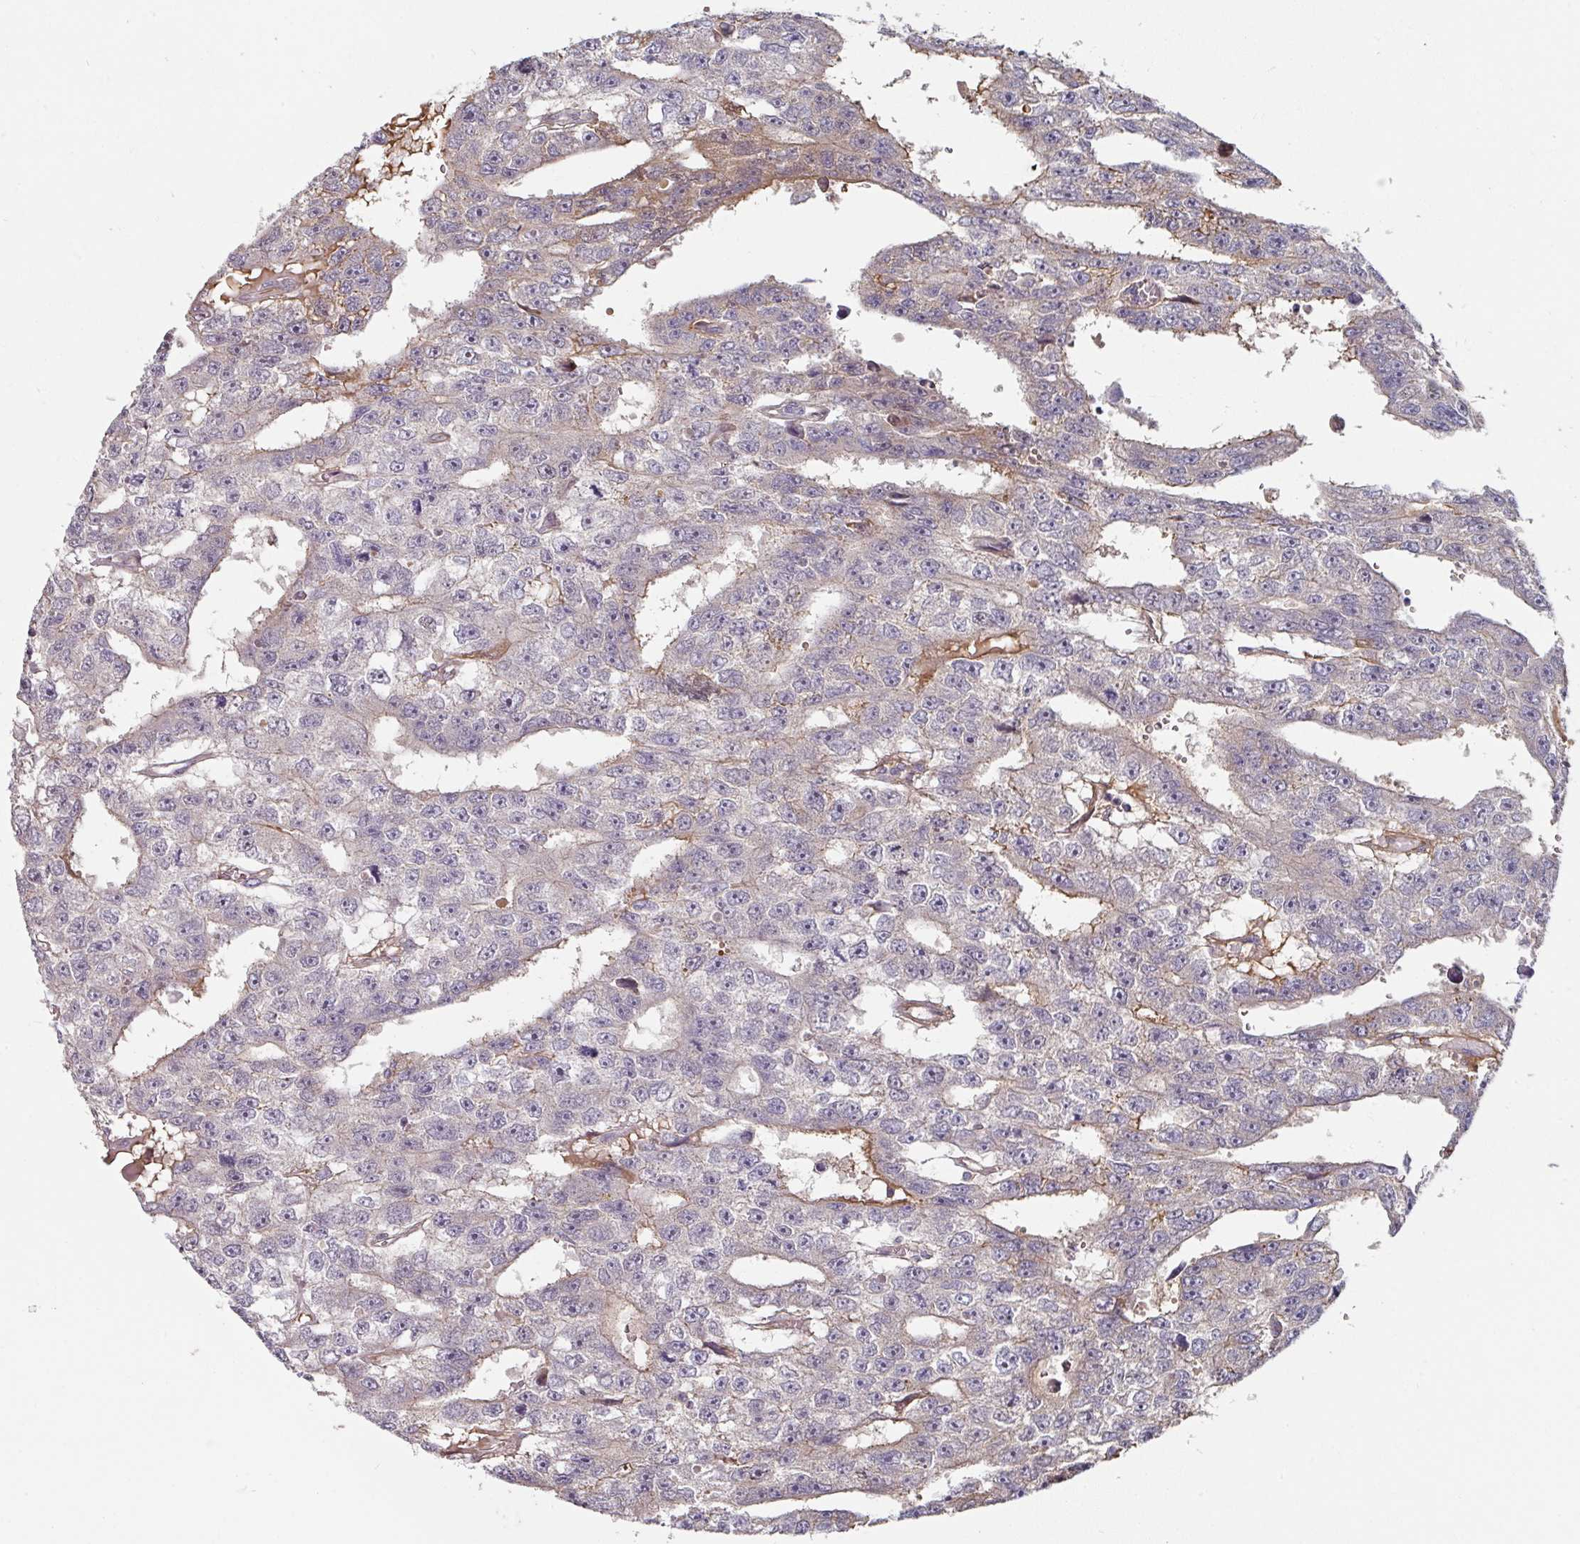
{"staining": {"intensity": "negative", "quantity": "none", "location": "none"}, "tissue": "testis cancer", "cell_type": "Tumor cells", "image_type": "cancer", "snomed": [{"axis": "morphology", "description": "Carcinoma, Embryonal, NOS"}, {"axis": "topography", "description": "Testis"}], "caption": "Immunohistochemical staining of human testis embryonal carcinoma displays no significant expression in tumor cells. (DAB immunohistochemistry with hematoxylin counter stain).", "gene": "CEP78", "patient": {"sex": "male", "age": 20}}